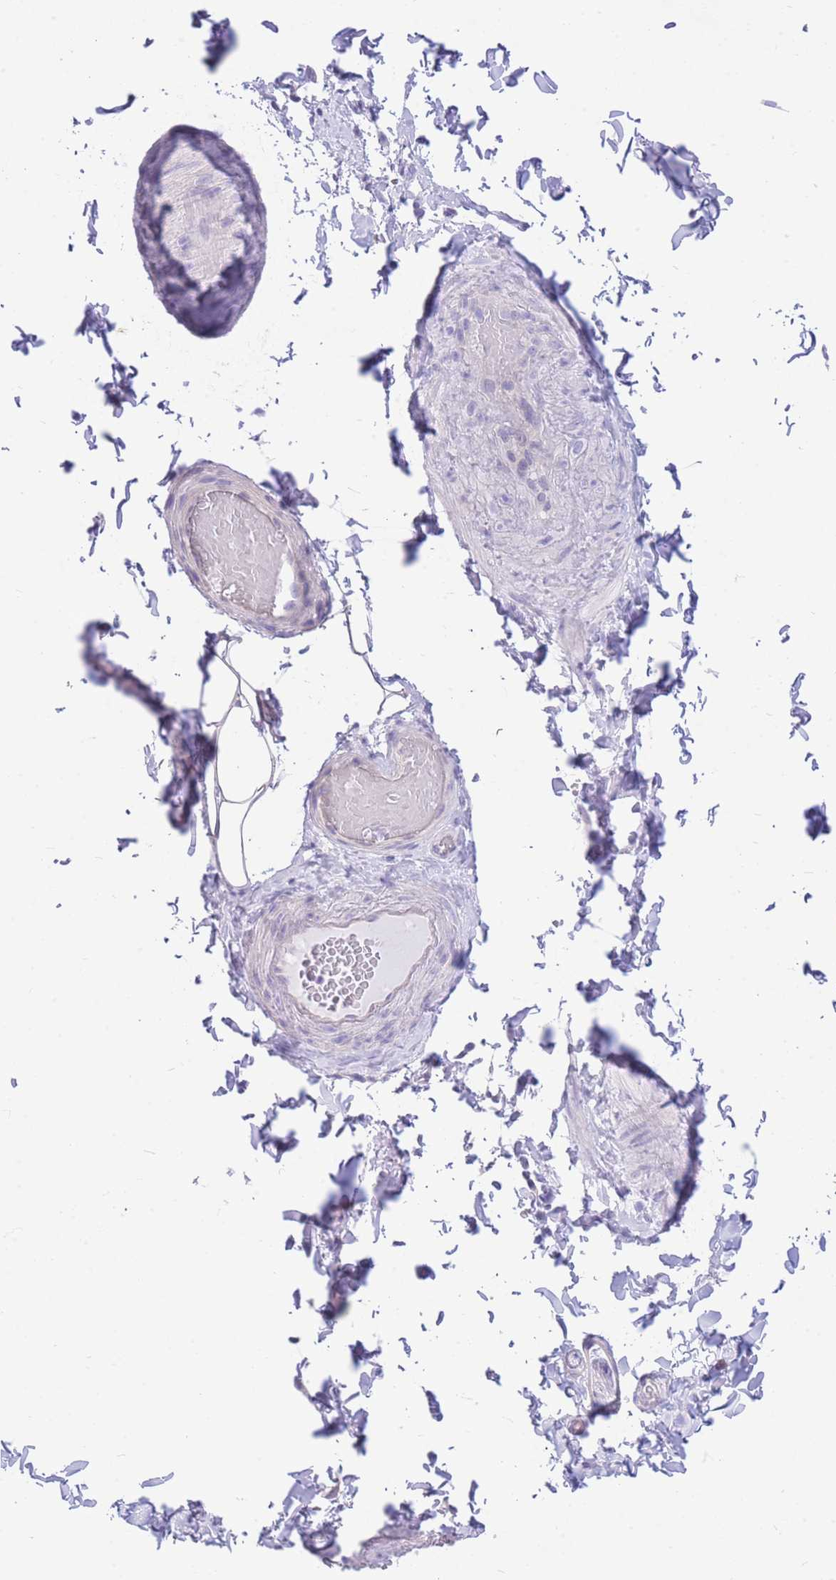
{"staining": {"intensity": "negative", "quantity": "none", "location": "none"}, "tissue": "adipose tissue", "cell_type": "Adipocytes", "image_type": "normal", "snomed": [{"axis": "morphology", "description": "Normal tissue, NOS"}, {"axis": "topography", "description": "Soft tissue"}, {"axis": "topography", "description": "Vascular tissue"}, {"axis": "topography", "description": "Peripheral nerve tissue"}], "caption": "The micrograph demonstrates no staining of adipocytes in normal adipose tissue.", "gene": "ZNF311", "patient": {"sex": "male", "age": 32}}